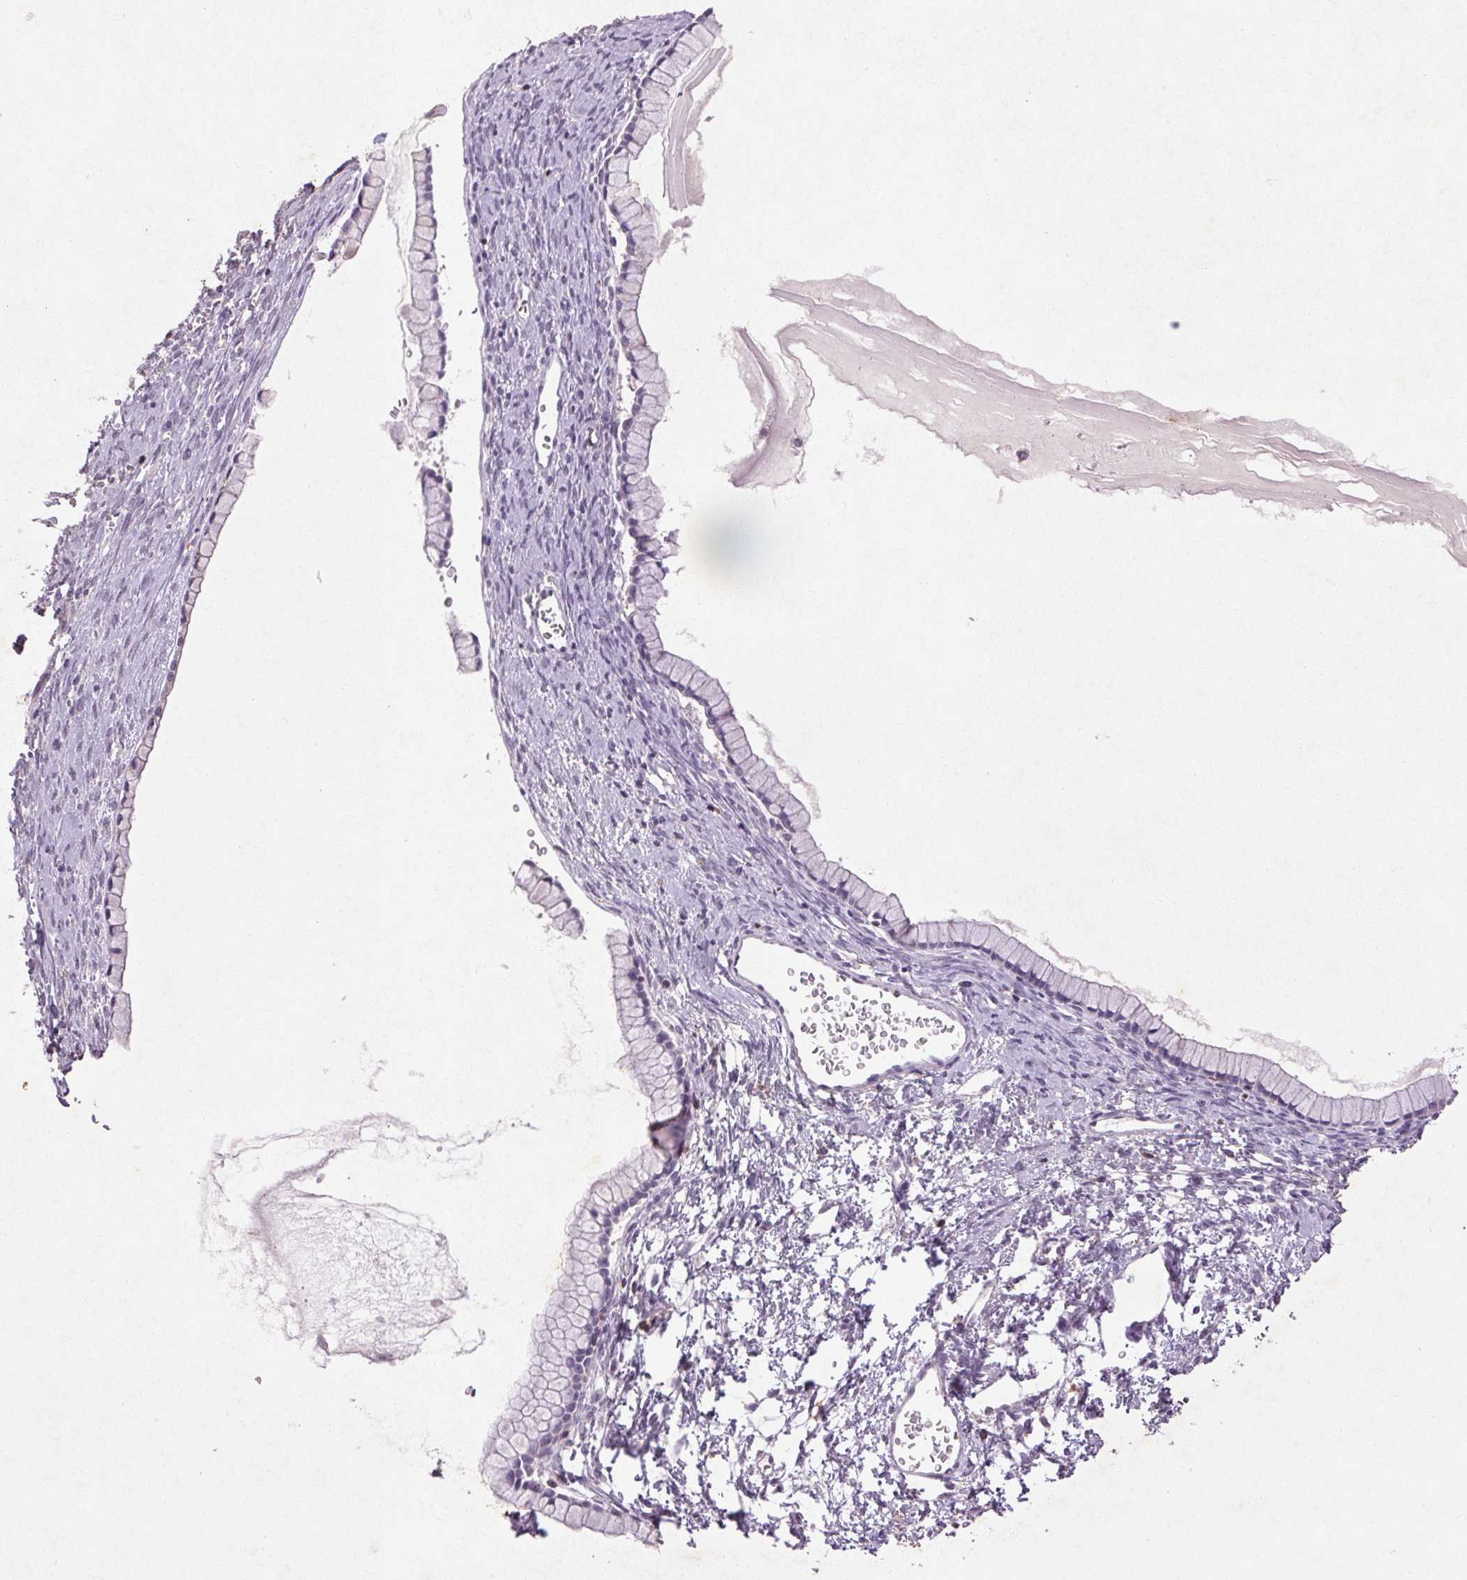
{"staining": {"intensity": "negative", "quantity": "none", "location": "none"}, "tissue": "ovarian cancer", "cell_type": "Tumor cells", "image_type": "cancer", "snomed": [{"axis": "morphology", "description": "Cystadenocarcinoma, mucinous, NOS"}, {"axis": "topography", "description": "Ovary"}], "caption": "IHC histopathology image of human ovarian cancer stained for a protein (brown), which demonstrates no expression in tumor cells.", "gene": "FNDC7", "patient": {"sex": "female", "age": 41}}